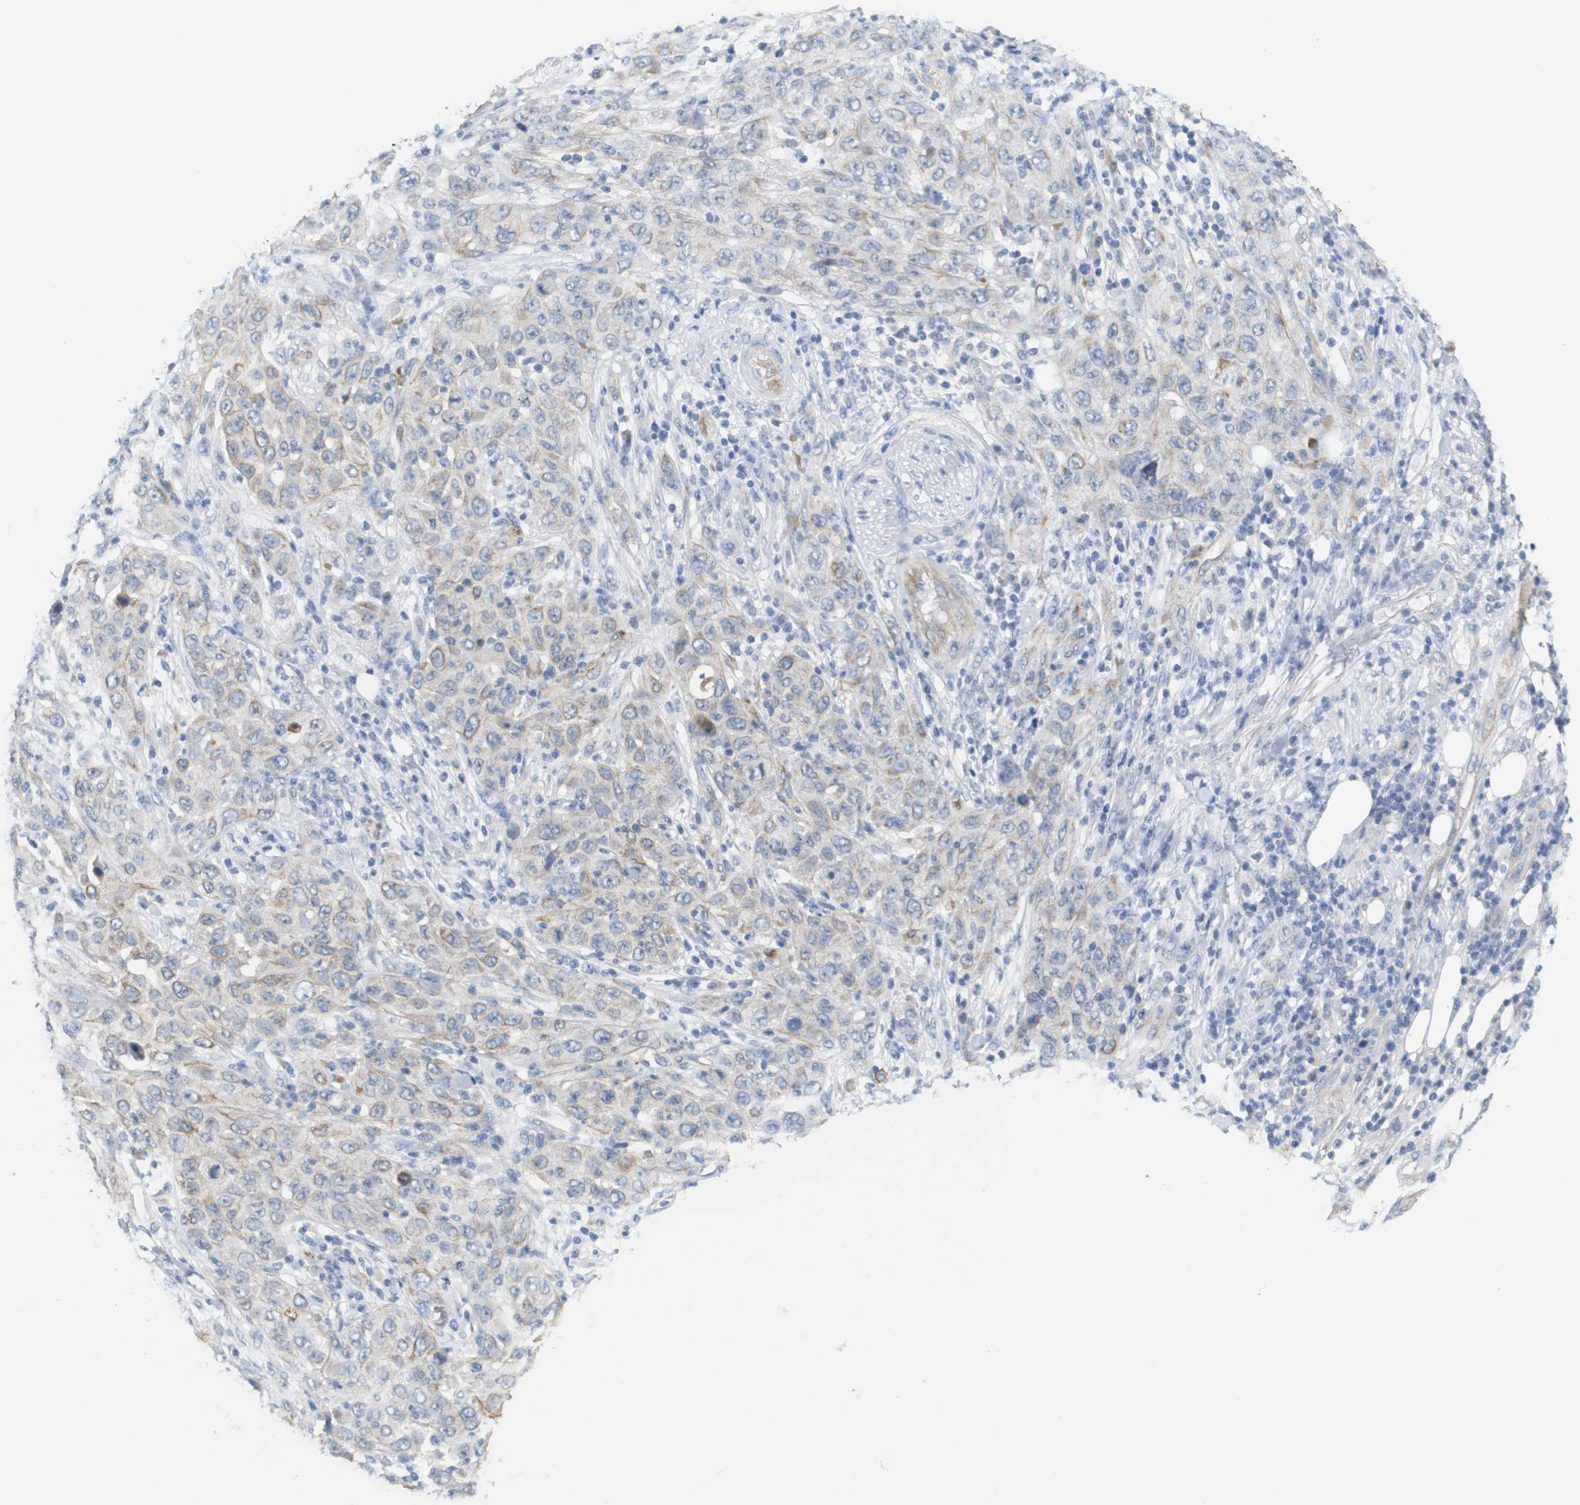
{"staining": {"intensity": "weak", "quantity": ">75%", "location": "cytoplasmic/membranous"}, "tissue": "skin cancer", "cell_type": "Tumor cells", "image_type": "cancer", "snomed": [{"axis": "morphology", "description": "Squamous cell carcinoma, NOS"}, {"axis": "topography", "description": "Skin"}], "caption": "Protein staining of skin cancer tissue shows weak cytoplasmic/membranous expression in approximately >75% of tumor cells.", "gene": "ANGPT2", "patient": {"sex": "female", "age": 88}}